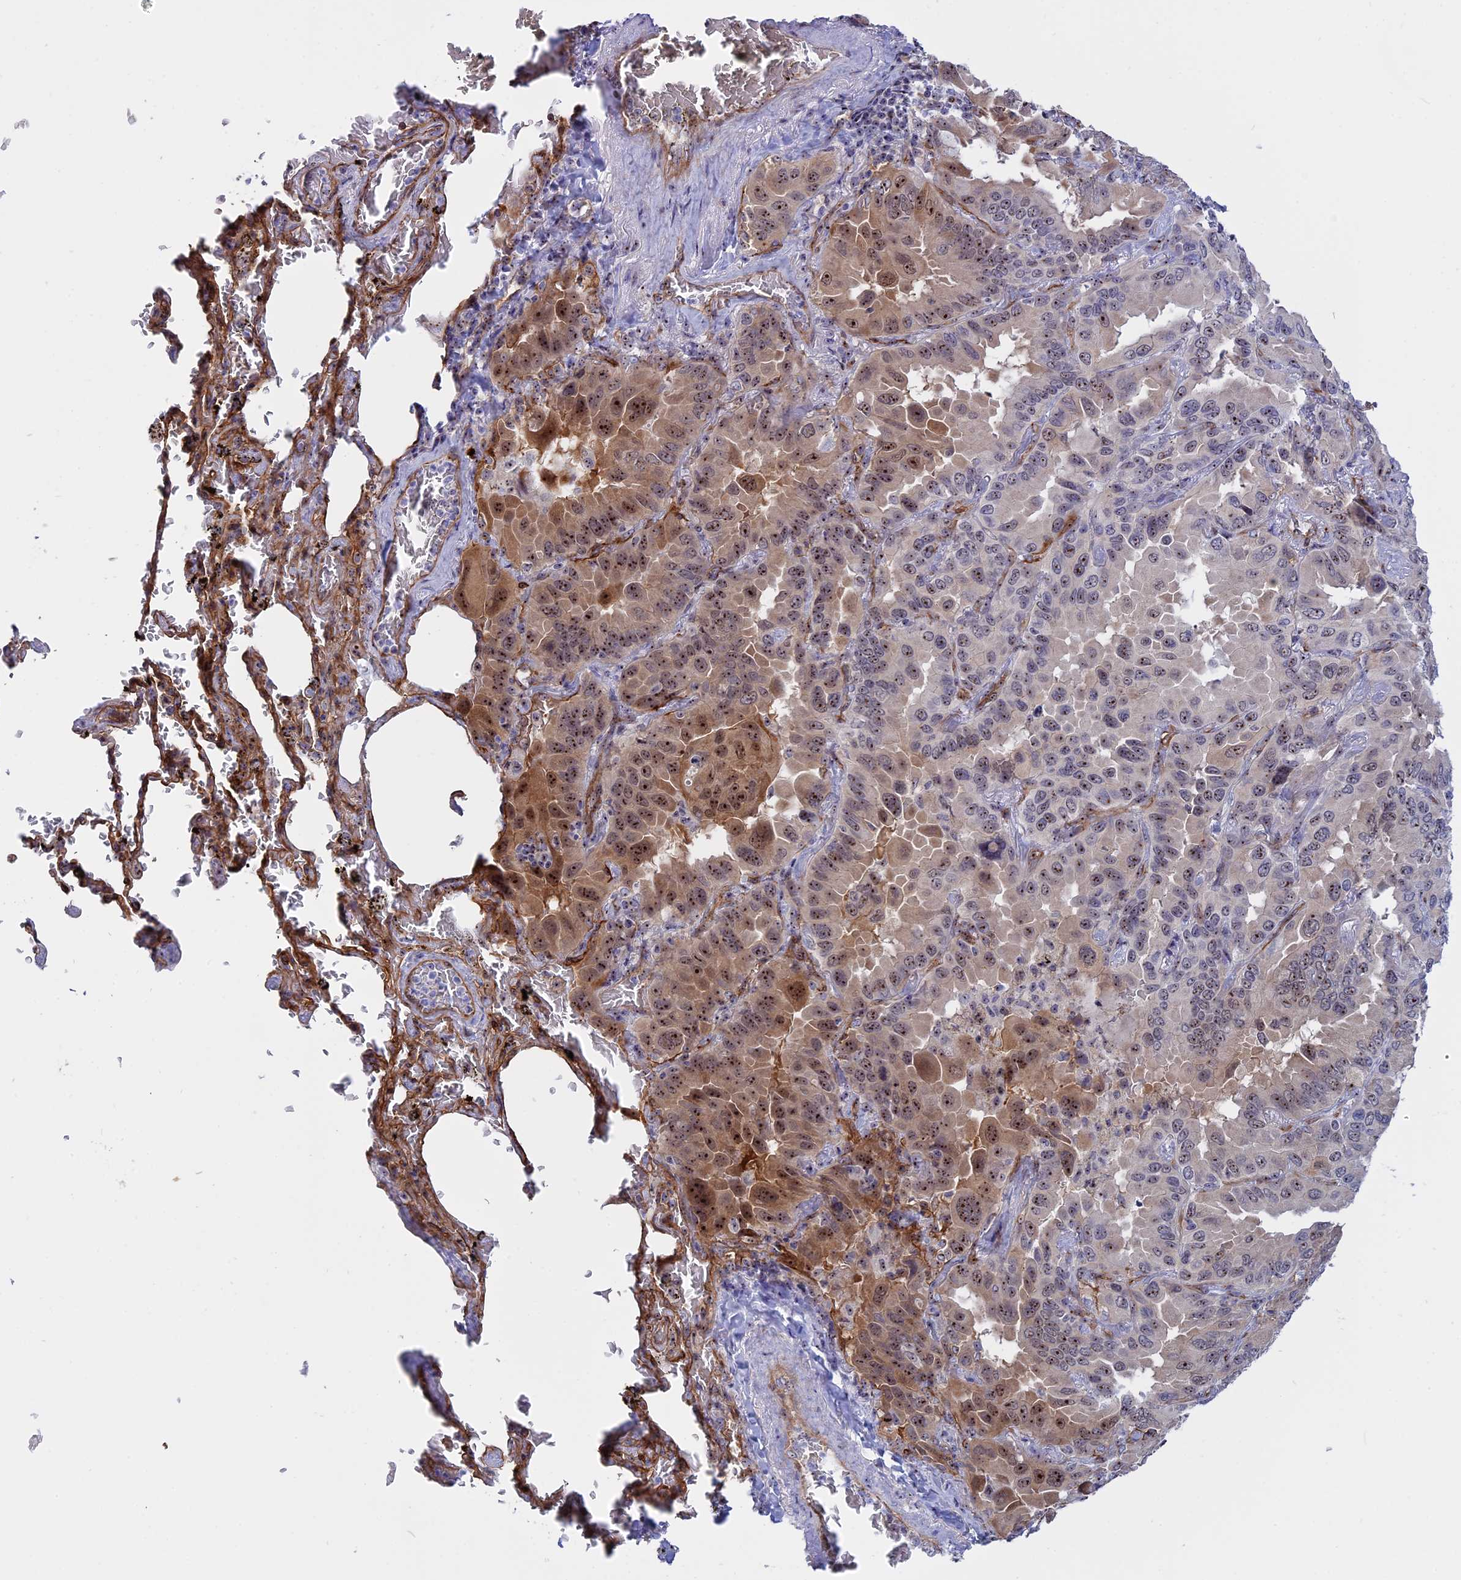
{"staining": {"intensity": "moderate", "quantity": "25%-75%", "location": "cytoplasmic/membranous,nuclear"}, "tissue": "lung cancer", "cell_type": "Tumor cells", "image_type": "cancer", "snomed": [{"axis": "morphology", "description": "Adenocarcinoma, NOS"}, {"axis": "topography", "description": "Lung"}], "caption": "Immunohistochemistry (IHC) histopathology image of lung adenocarcinoma stained for a protein (brown), which displays medium levels of moderate cytoplasmic/membranous and nuclear positivity in approximately 25%-75% of tumor cells.", "gene": "DBNDD1", "patient": {"sex": "male", "age": 64}}